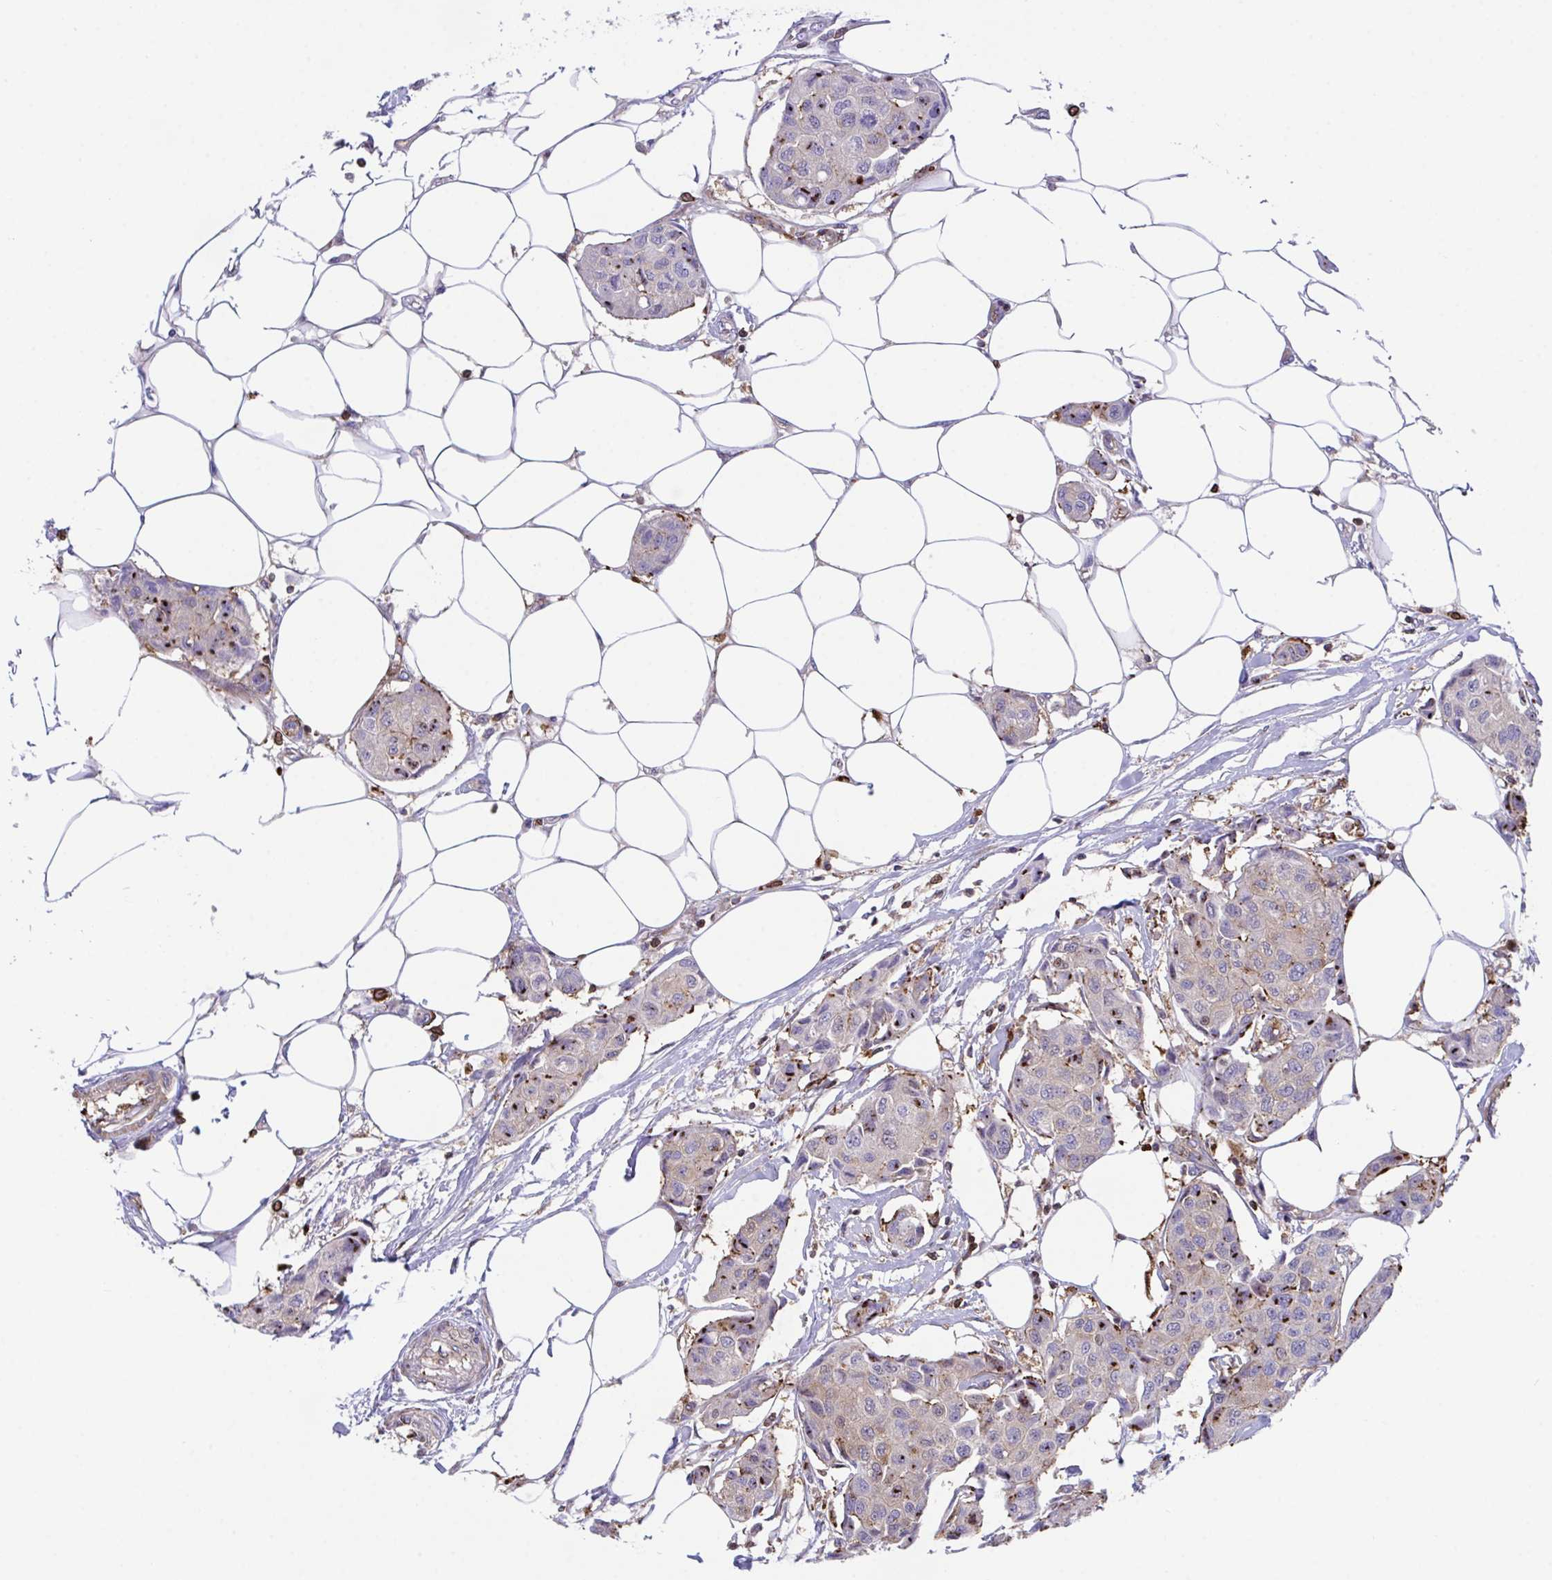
{"staining": {"intensity": "weak", "quantity": "25%-75%", "location": "cytoplasmic/membranous"}, "tissue": "breast cancer", "cell_type": "Tumor cells", "image_type": "cancer", "snomed": [{"axis": "morphology", "description": "Duct carcinoma"}, {"axis": "topography", "description": "Breast"}, {"axis": "topography", "description": "Lymph node"}], "caption": "Tumor cells exhibit low levels of weak cytoplasmic/membranous staining in about 25%-75% of cells in human invasive ductal carcinoma (breast).", "gene": "PPIH", "patient": {"sex": "female", "age": 80}}